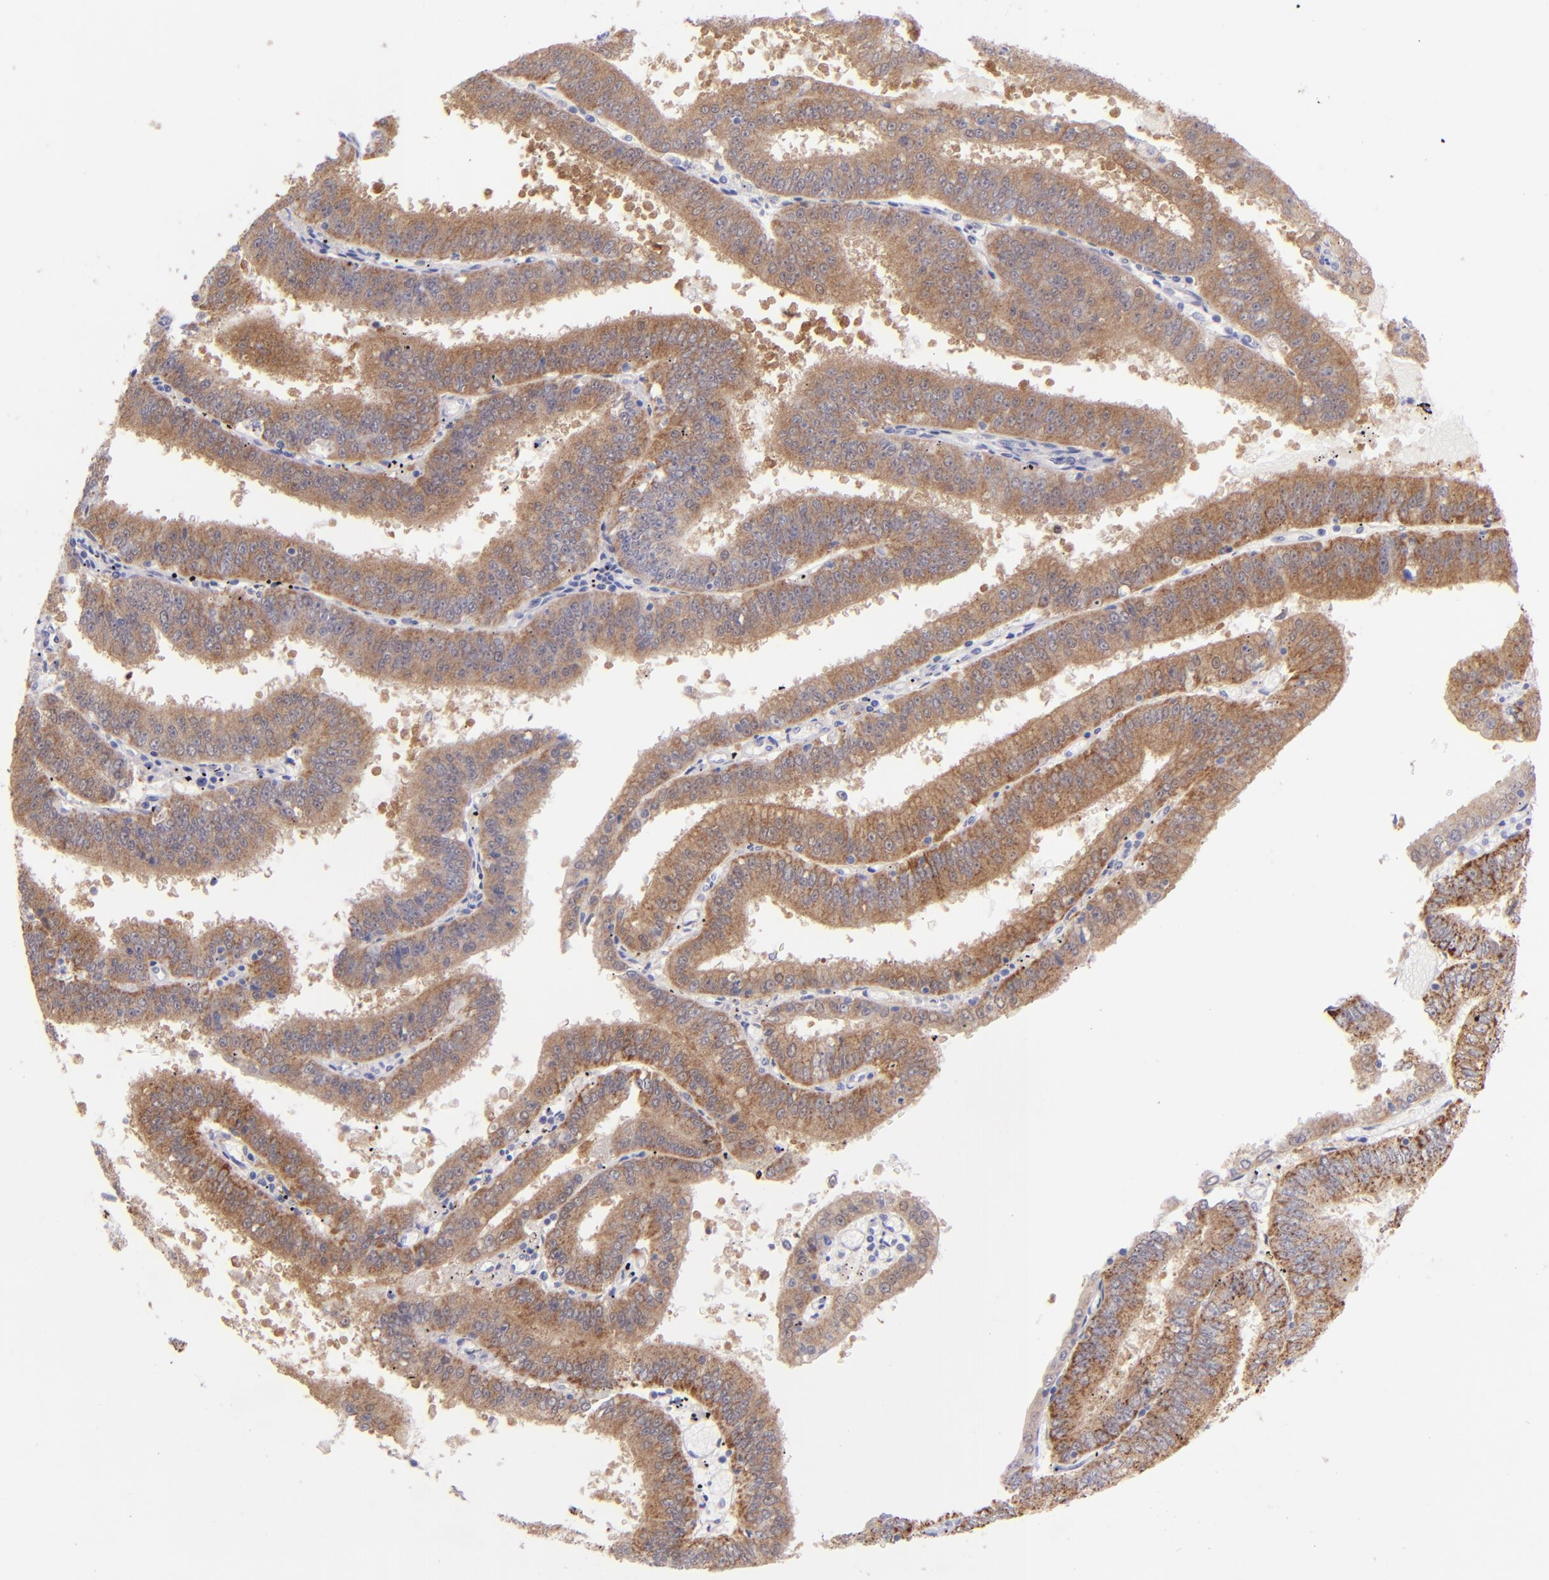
{"staining": {"intensity": "moderate", "quantity": ">75%", "location": "cytoplasmic/membranous"}, "tissue": "endometrial cancer", "cell_type": "Tumor cells", "image_type": "cancer", "snomed": [{"axis": "morphology", "description": "Adenocarcinoma, NOS"}, {"axis": "topography", "description": "Endometrium"}], "caption": "Brown immunohistochemical staining in human endometrial cancer reveals moderate cytoplasmic/membranous staining in approximately >75% of tumor cells.", "gene": "SH2D4A", "patient": {"sex": "female", "age": 66}}